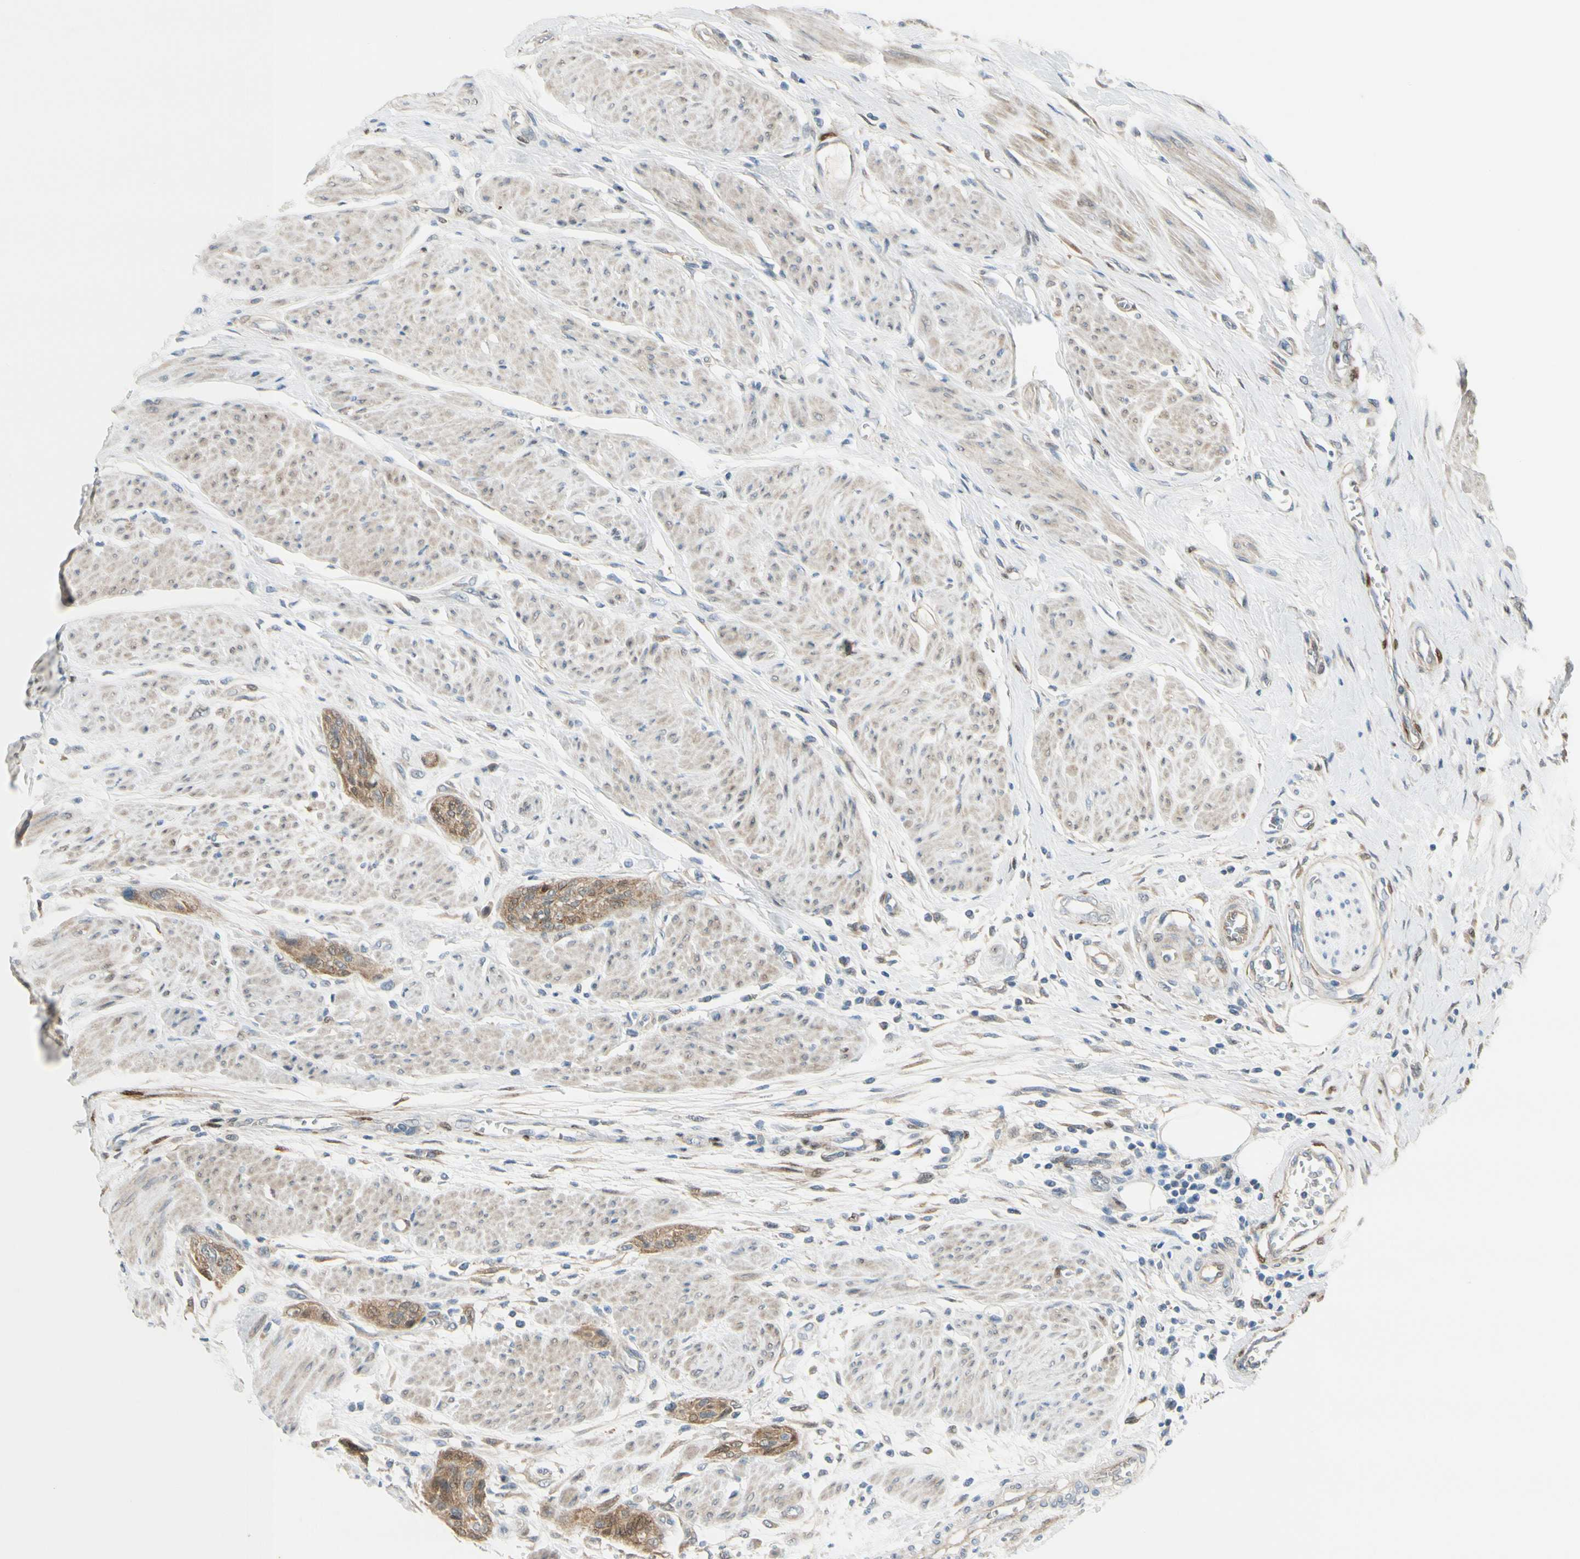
{"staining": {"intensity": "moderate", "quantity": ">75%", "location": "cytoplasmic/membranous"}, "tissue": "urothelial cancer", "cell_type": "Tumor cells", "image_type": "cancer", "snomed": [{"axis": "morphology", "description": "Urothelial carcinoma, High grade"}, {"axis": "topography", "description": "Urinary bladder"}], "caption": "Immunohistochemistry (IHC) (DAB) staining of human urothelial carcinoma (high-grade) shows moderate cytoplasmic/membranous protein expression in approximately >75% of tumor cells. Using DAB (brown) and hematoxylin (blue) stains, captured at high magnification using brightfield microscopy.", "gene": "FHL2", "patient": {"sex": "male", "age": 35}}